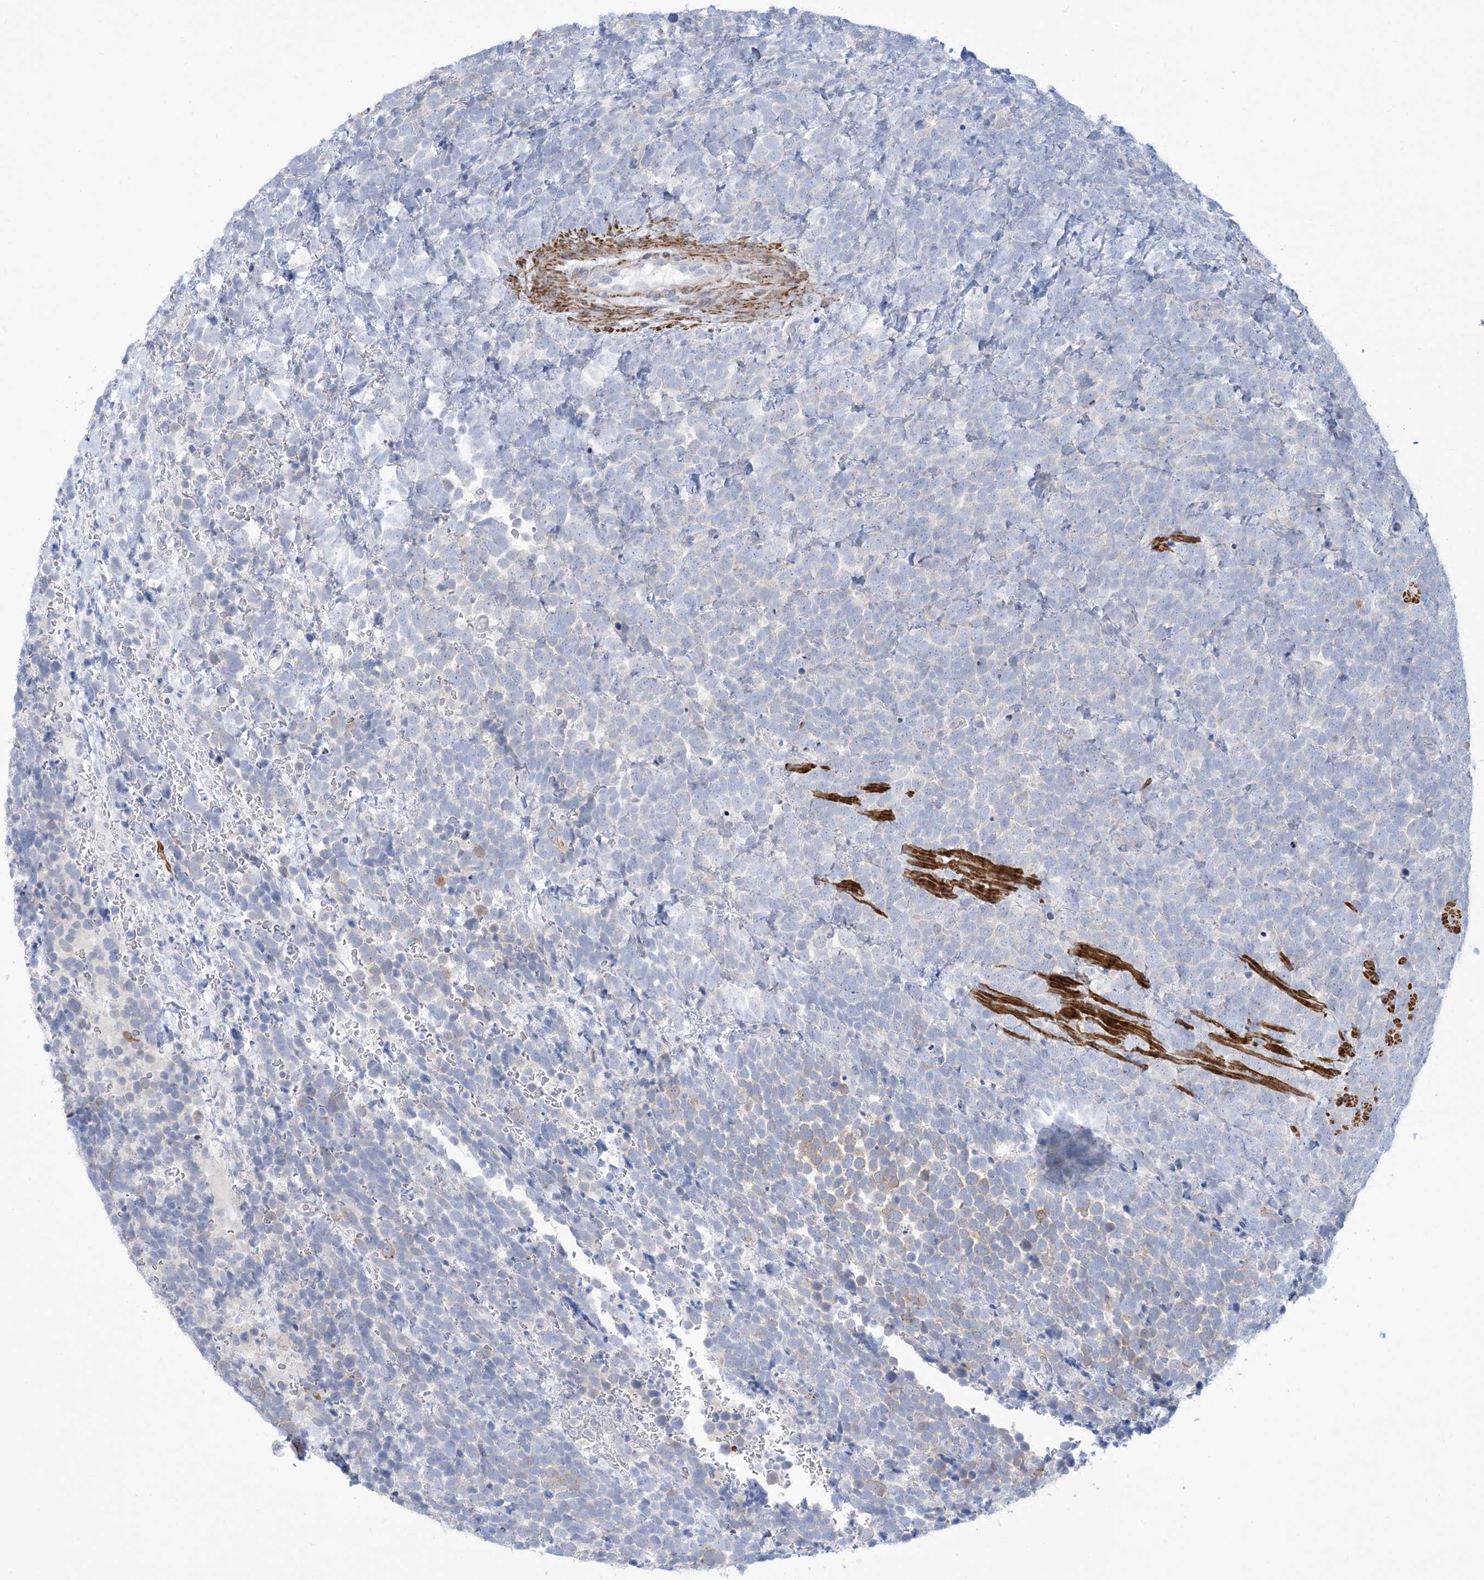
{"staining": {"intensity": "negative", "quantity": "none", "location": "none"}, "tissue": "urothelial cancer", "cell_type": "Tumor cells", "image_type": "cancer", "snomed": [{"axis": "morphology", "description": "Urothelial carcinoma, High grade"}, {"axis": "topography", "description": "Urinary bladder"}], "caption": "This is an IHC photomicrograph of urothelial cancer. There is no staining in tumor cells.", "gene": "MARS2", "patient": {"sex": "female", "age": 82}}